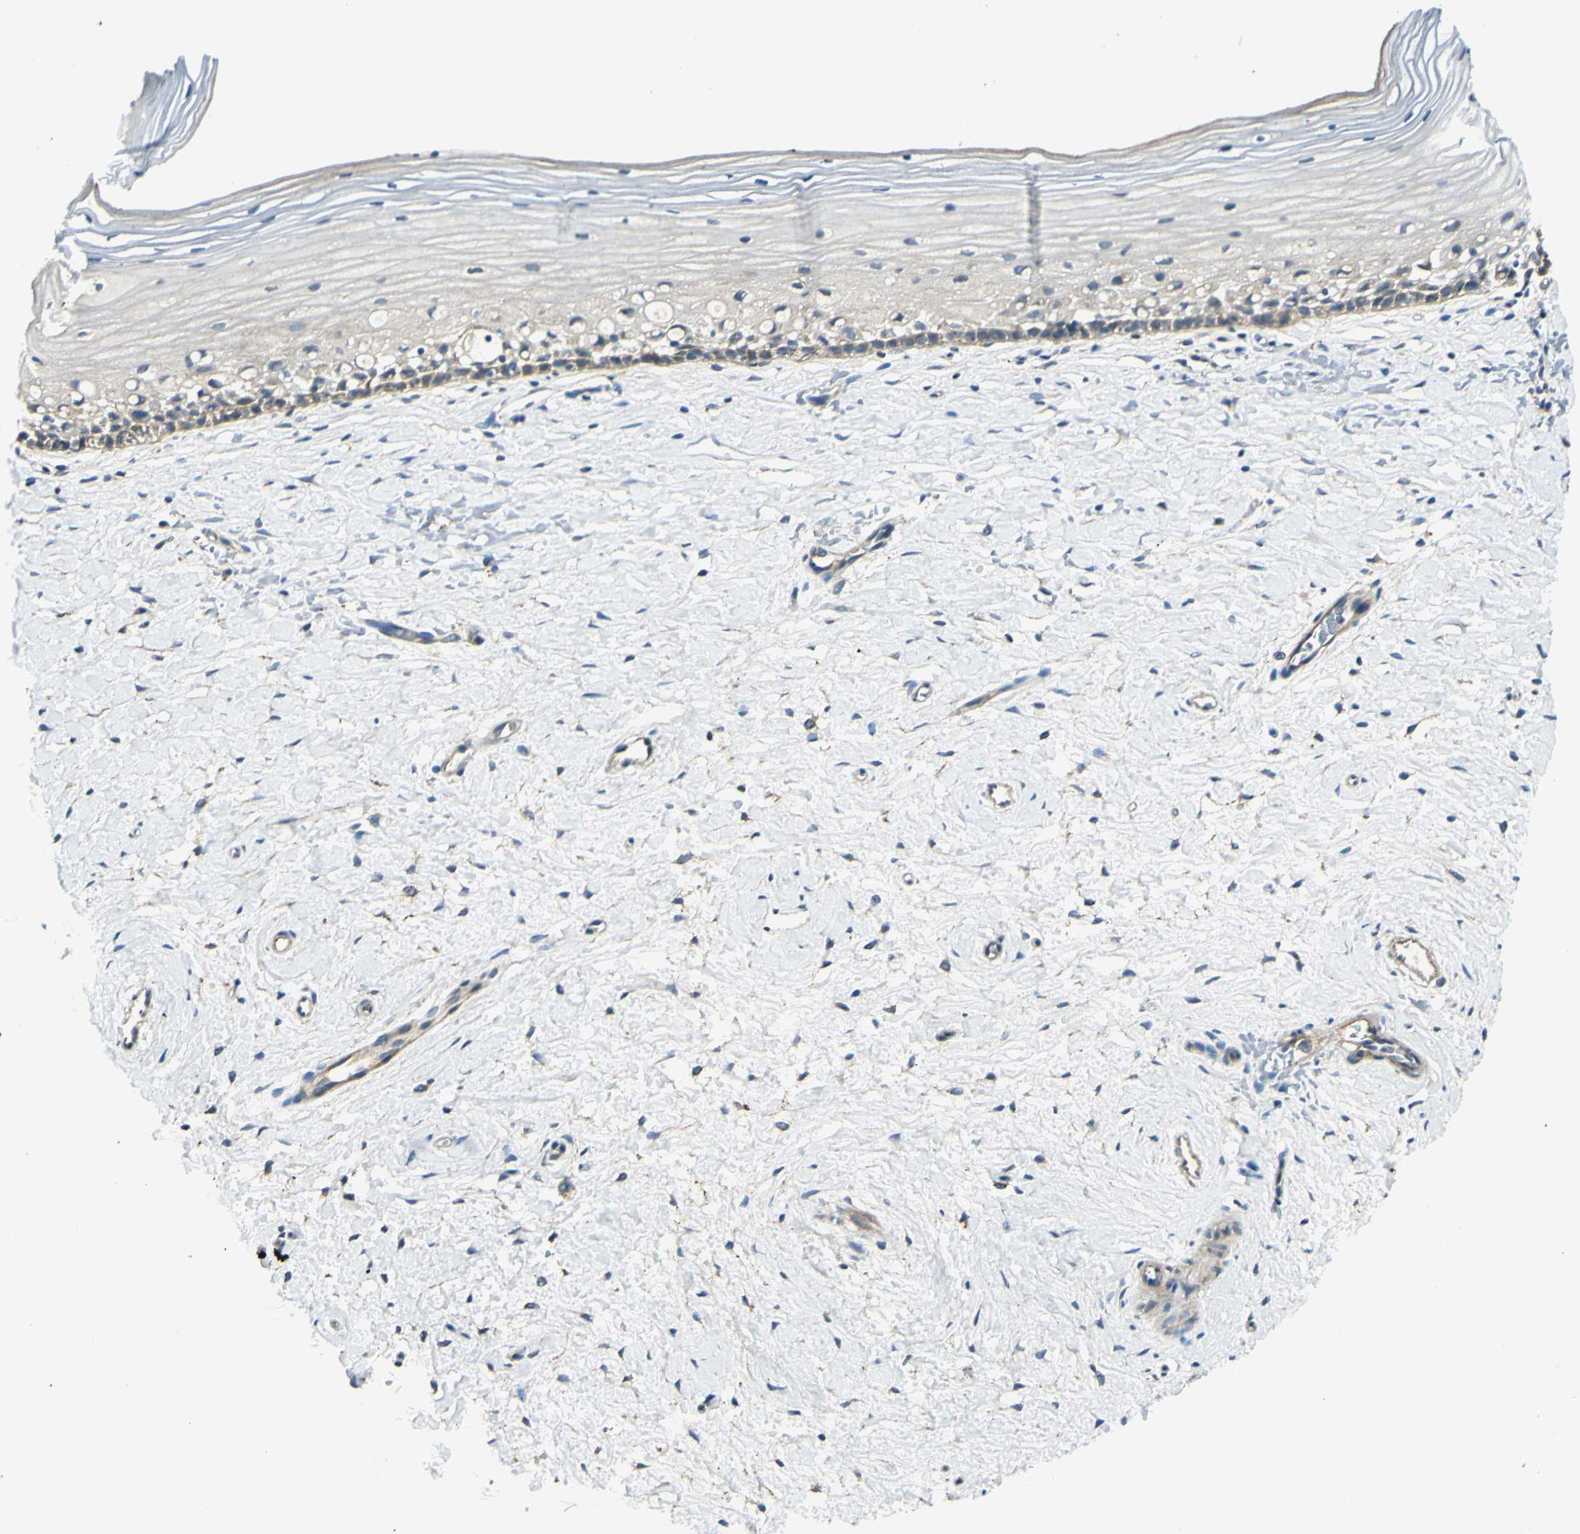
{"staining": {"intensity": "moderate", "quantity": ">75%", "location": "cytoplasmic/membranous"}, "tissue": "cervix", "cell_type": "Glandular cells", "image_type": "normal", "snomed": [{"axis": "morphology", "description": "Normal tissue, NOS"}, {"axis": "topography", "description": "Cervix"}], "caption": "Cervix stained with DAB IHC demonstrates medium levels of moderate cytoplasmic/membranous positivity in about >75% of glandular cells.", "gene": "LAMA3", "patient": {"sex": "female", "age": 39}}